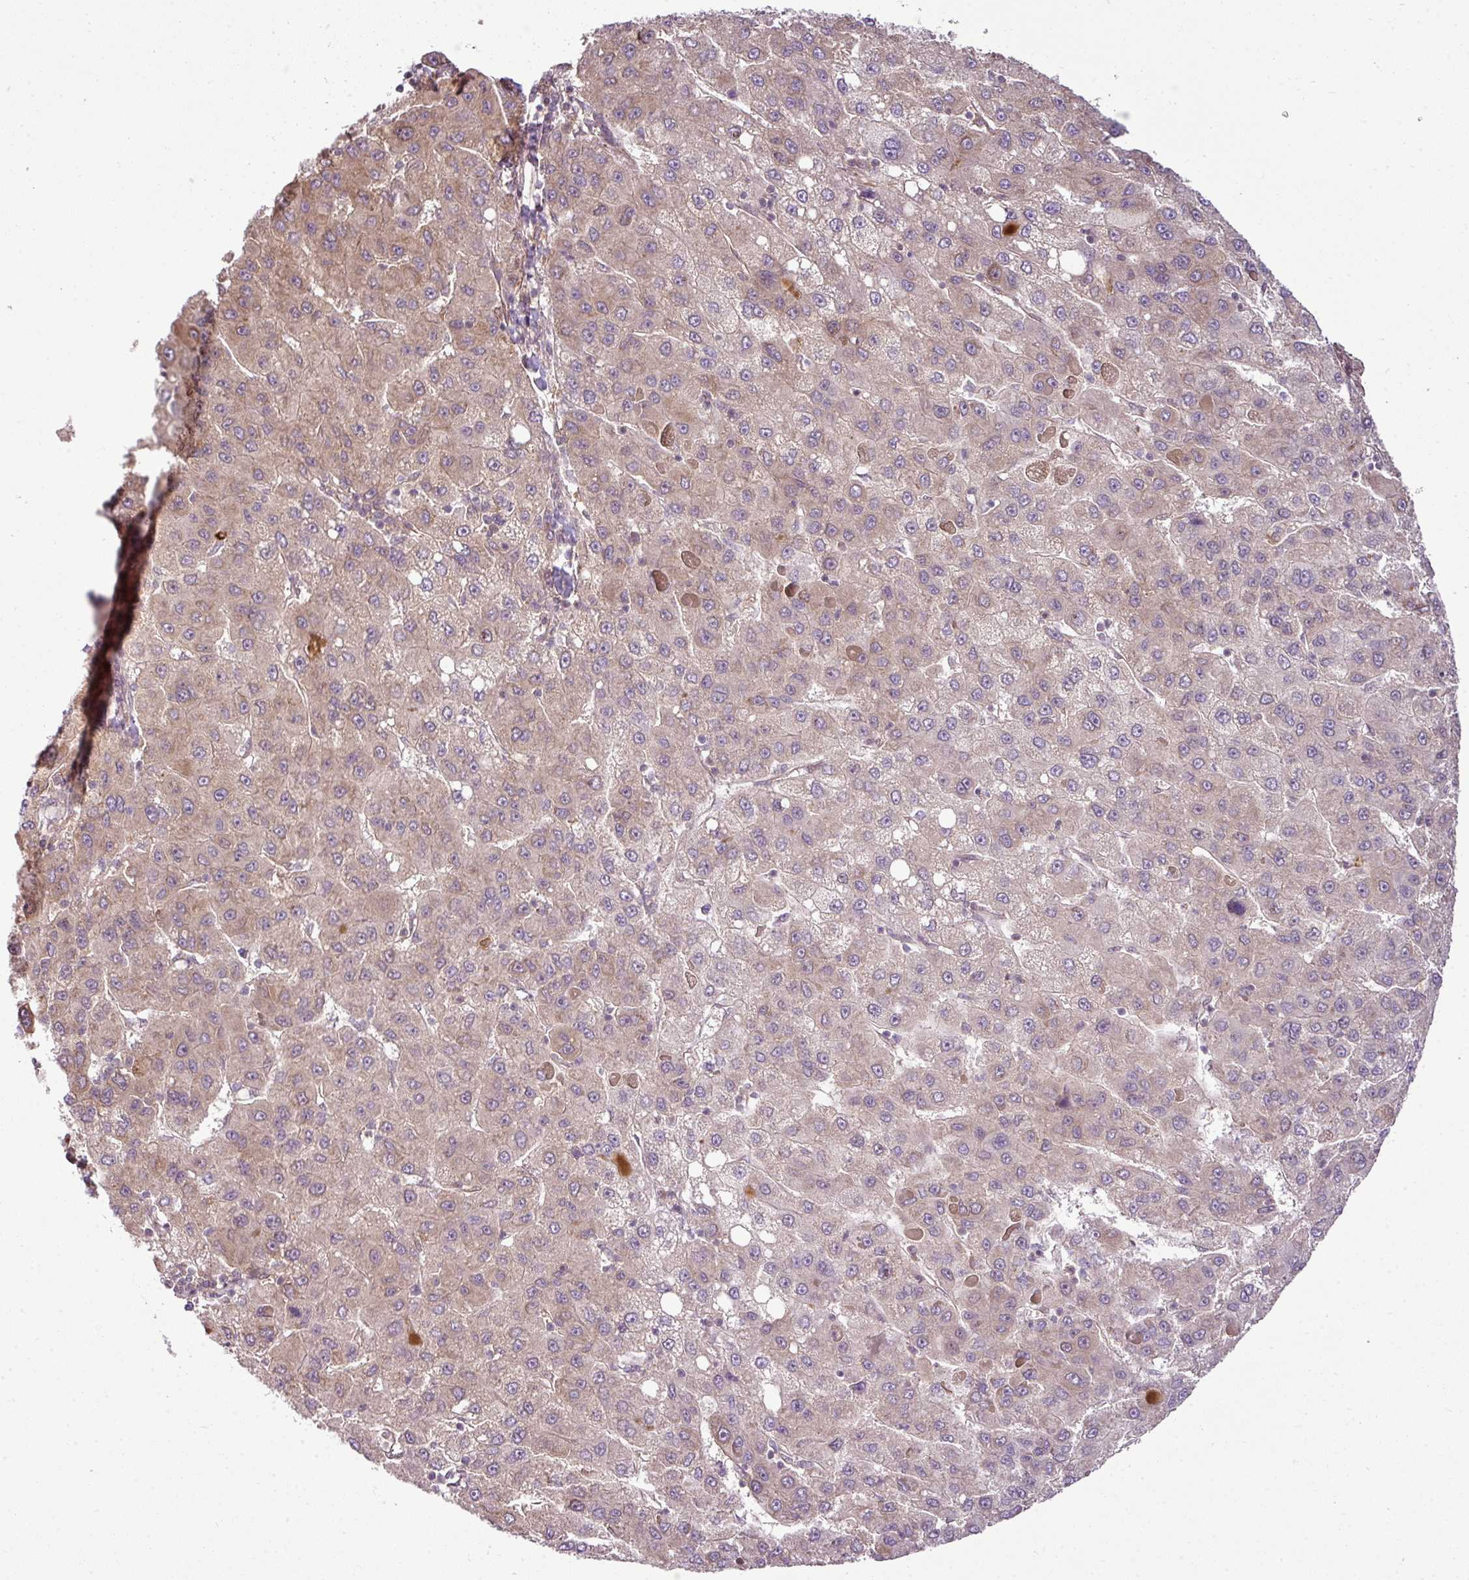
{"staining": {"intensity": "weak", "quantity": ">75%", "location": "cytoplasmic/membranous"}, "tissue": "liver cancer", "cell_type": "Tumor cells", "image_type": "cancer", "snomed": [{"axis": "morphology", "description": "Carcinoma, Hepatocellular, NOS"}, {"axis": "topography", "description": "Liver"}], "caption": "Brown immunohistochemical staining in human liver hepatocellular carcinoma demonstrates weak cytoplasmic/membranous expression in about >75% of tumor cells. (DAB (3,3'-diaminobenzidine) IHC, brown staining for protein, blue staining for nuclei).", "gene": "RBM4B", "patient": {"sex": "female", "age": 82}}